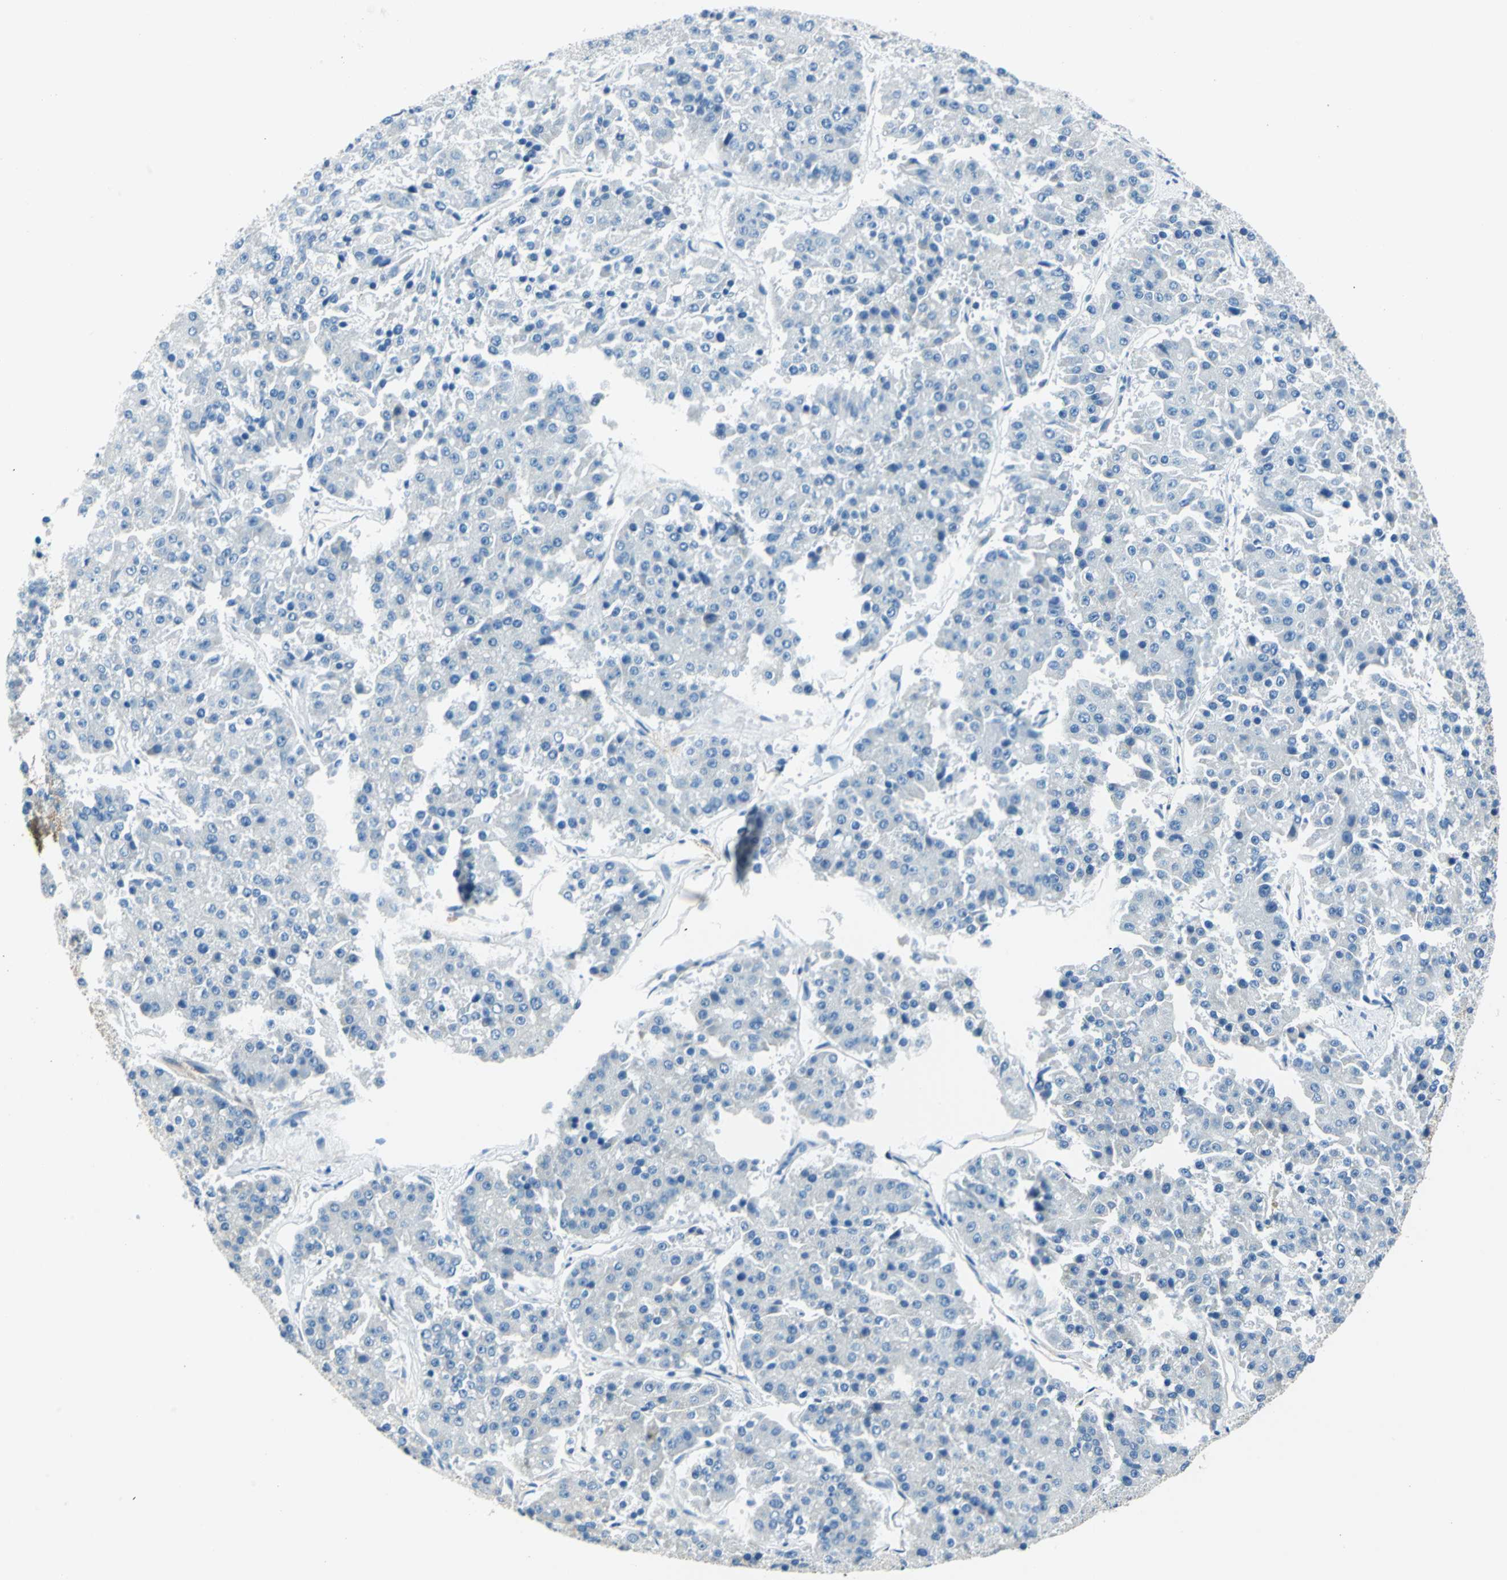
{"staining": {"intensity": "negative", "quantity": "none", "location": "none"}, "tissue": "pancreatic cancer", "cell_type": "Tumor cells", "image_type": "cancer", "snomed": [{"axis": "morphology", "description": "Adenocarcinoma, NOS"}, {"axis": "topography", "description": "Pancreas"}], "caption": "This is an immunohistochemistry photomicrograph of human pancreatic cancer. There is no staining in tumor cells.", "gene": "AKAP12", "patient": {"sex": "male", "age": 50}}